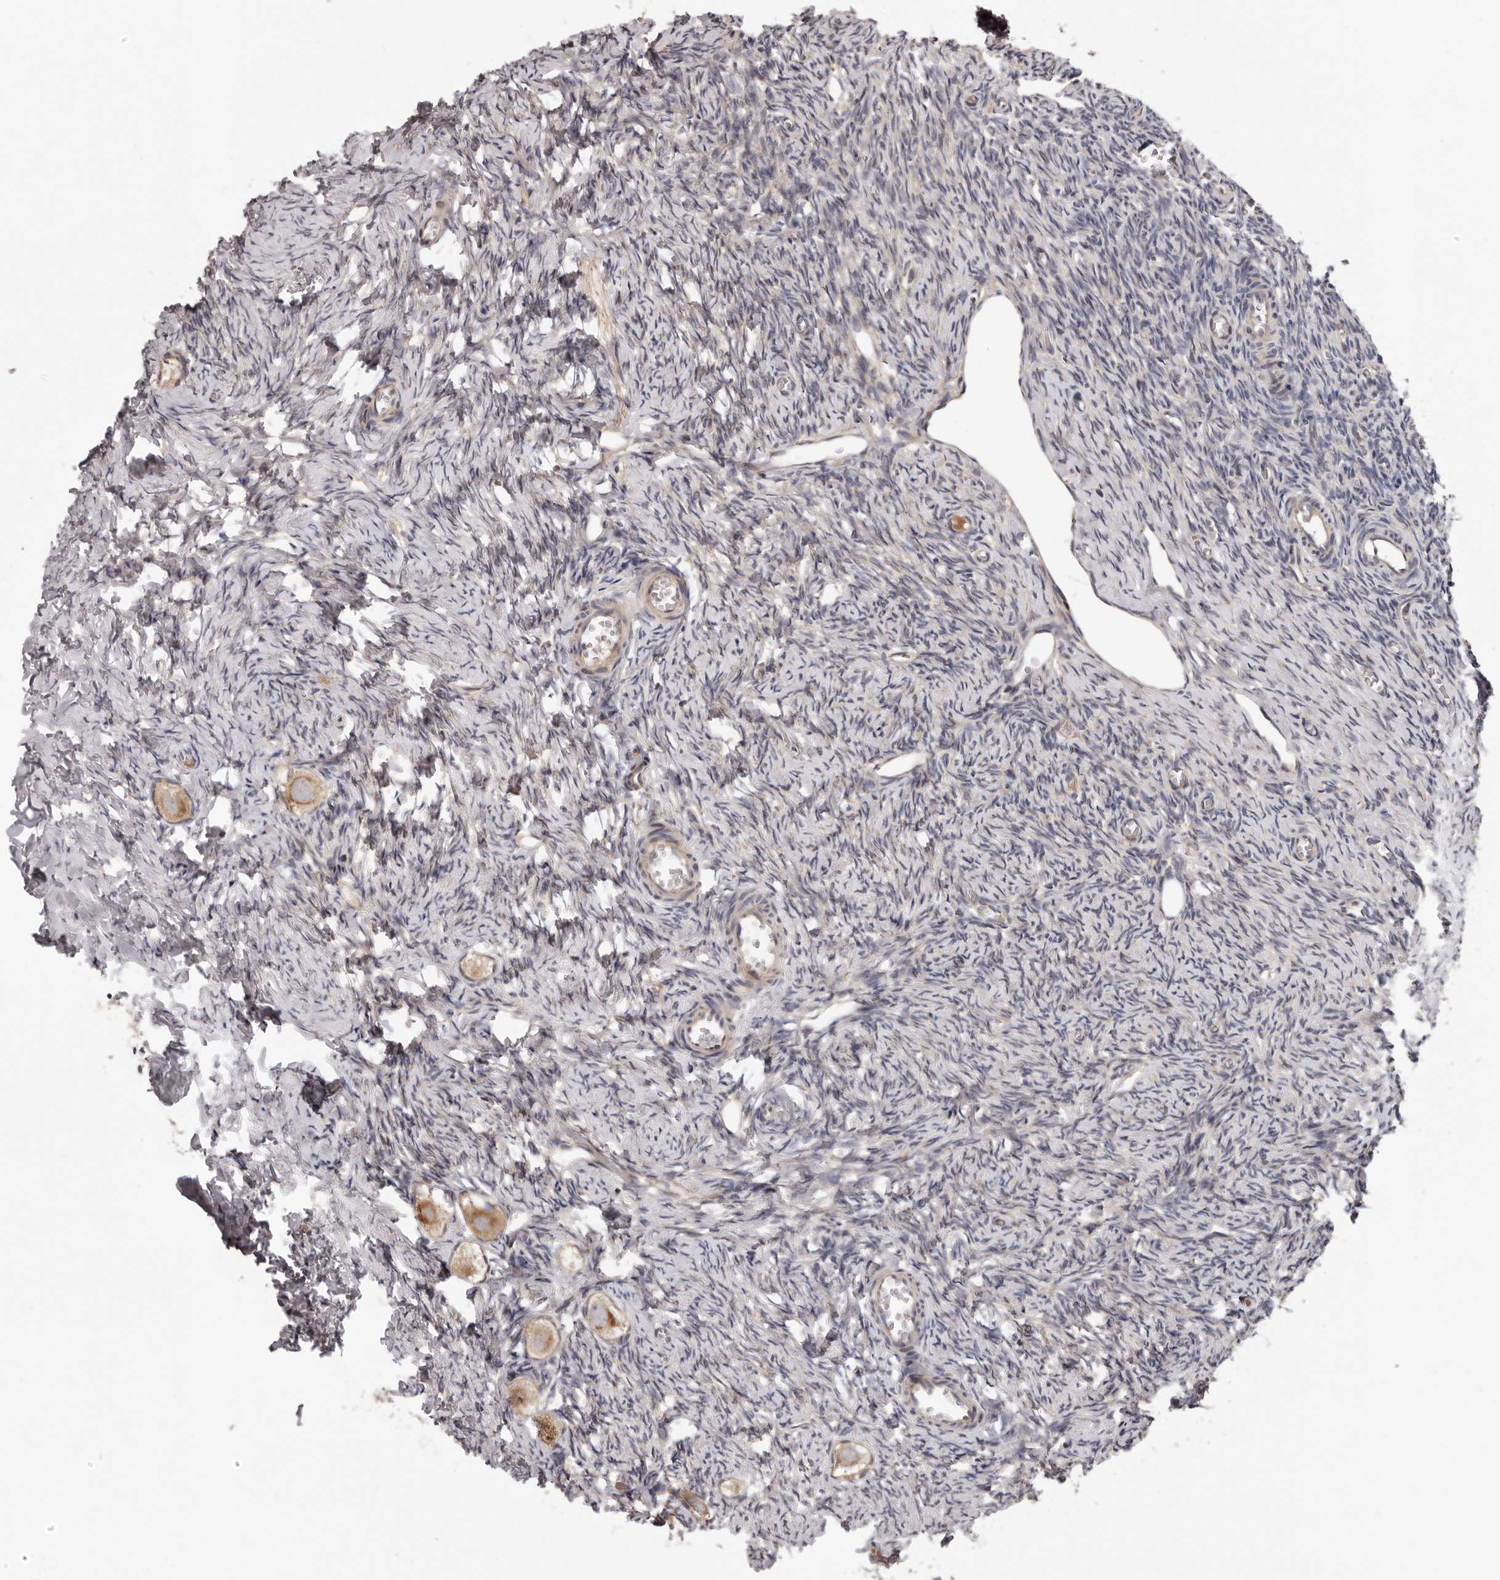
{"staining": {"intensity": "moderate", "quantity": ">75%", "location": "cytoplasmic/membranous"}, "tissue": "ovary", "cell_type": "Follicle cells", "image_type": "normal", "snomed": [{"axis": "morphology", "description": "Normal tissue, NOS"}, {"axis": "topography", "description": "Ovary"}], "caption": "A brown stain highlights moderate cytoplasmic/membranous positivity of a protein in follicle cells of normal ovary. Immunohistochemistry (ihc) stains the protein in brown and the nuclei are stained blue.", "gene": "VPS37A", "patient": {"sex": "female", "age": 27}}